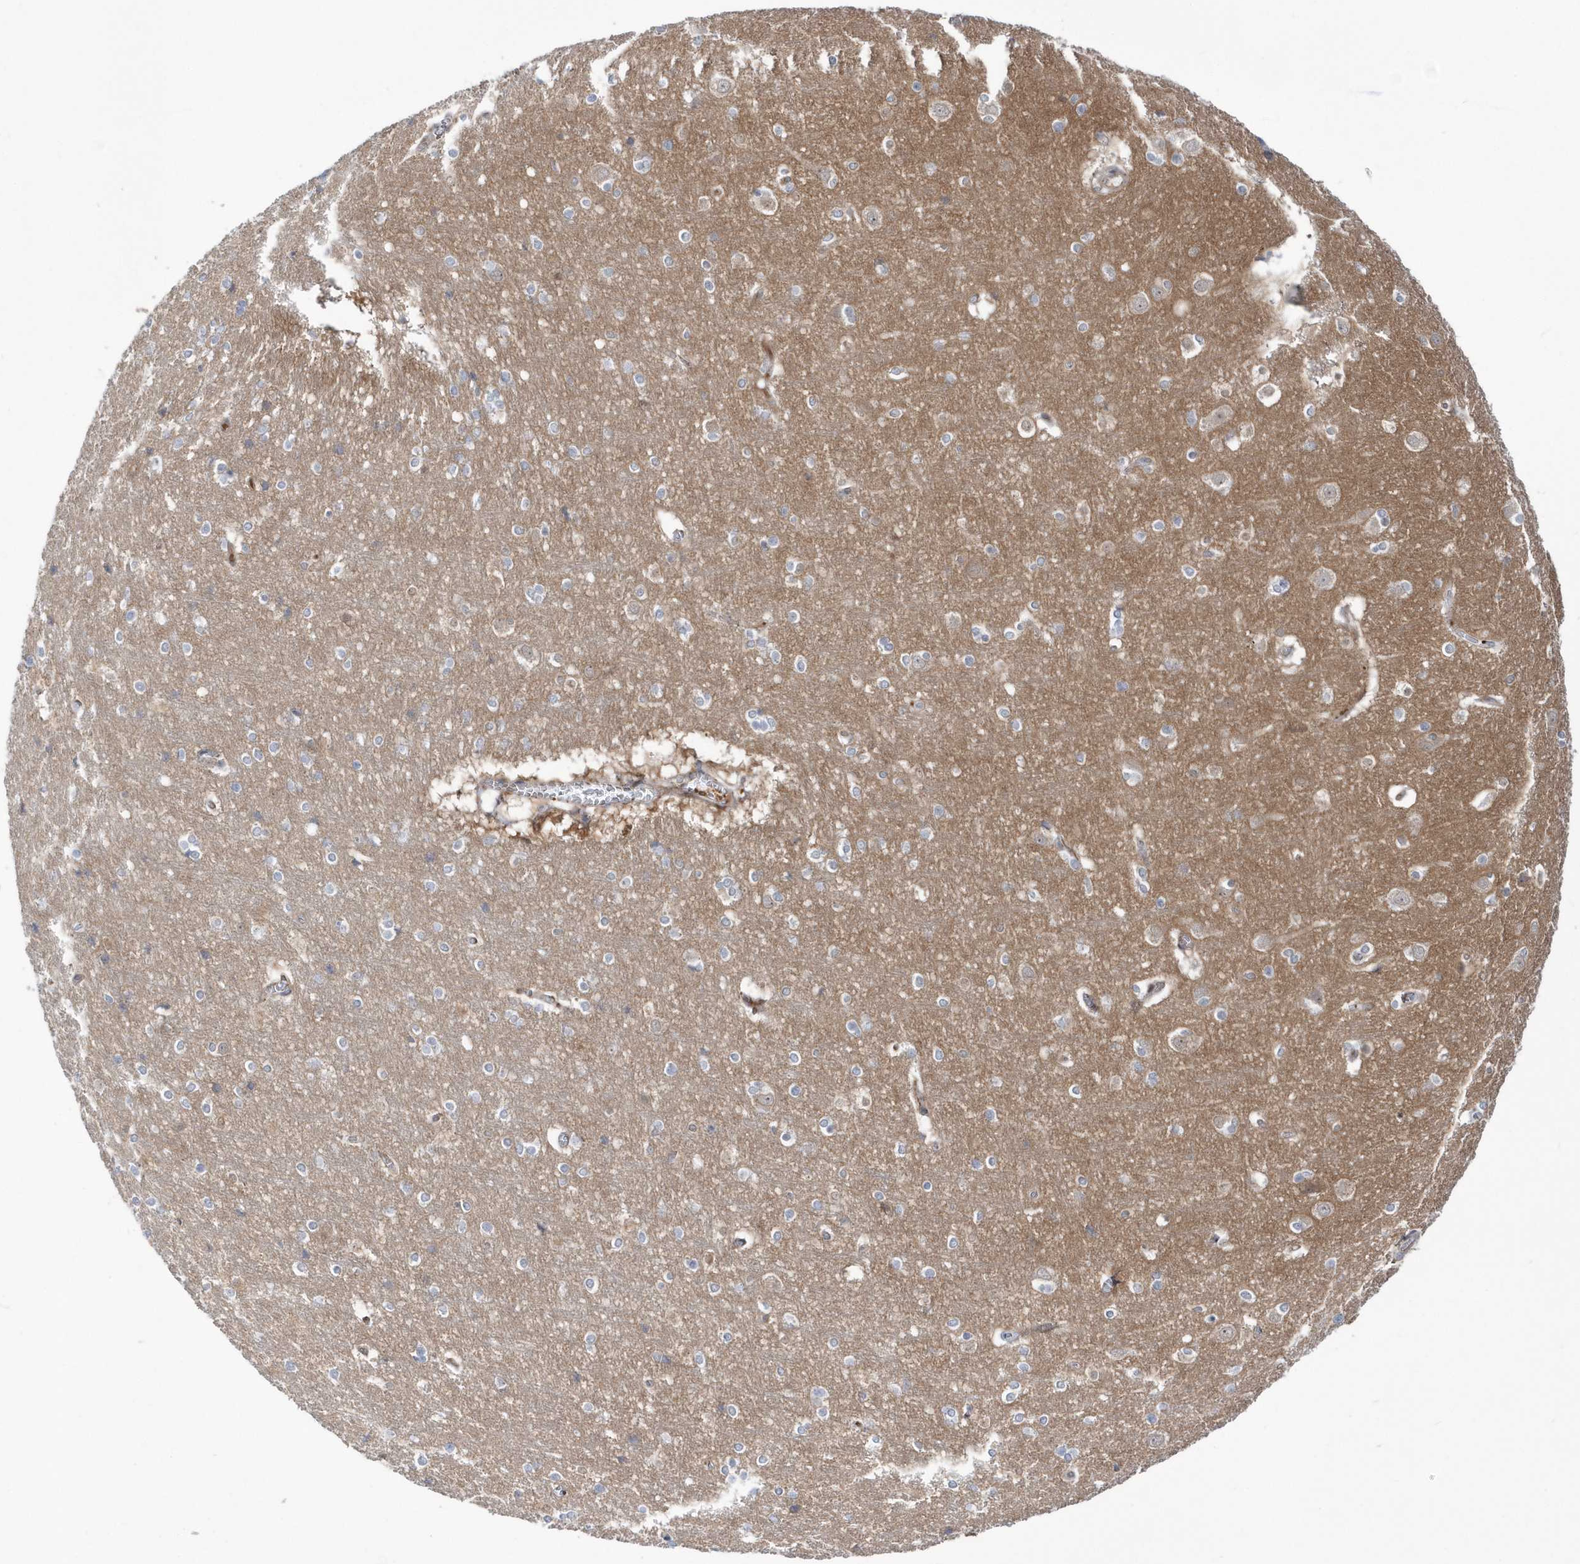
{"staining": {"intensity": "moderate", "quantity": ">75%", "location": "cytoplasmic/membranous"}, "tissue": "cerebral cortex", "cell_type": "Endothelial cells", "image_type": "normal", "snomed": [{"axis": "morphology", "description": "Normal tissue, NOS"}, {"axis": "topography", "description": "Cerebral cortex"}], "caption": "An image showing moderate cytoplasmic/membranous positivity in approximately >75% of endothelial cells in normal cerebral cortex, as visualized by brown immunohistochemical staining.", "gene": "DSPP", "patient": {"sex": "male", "age": 54}}